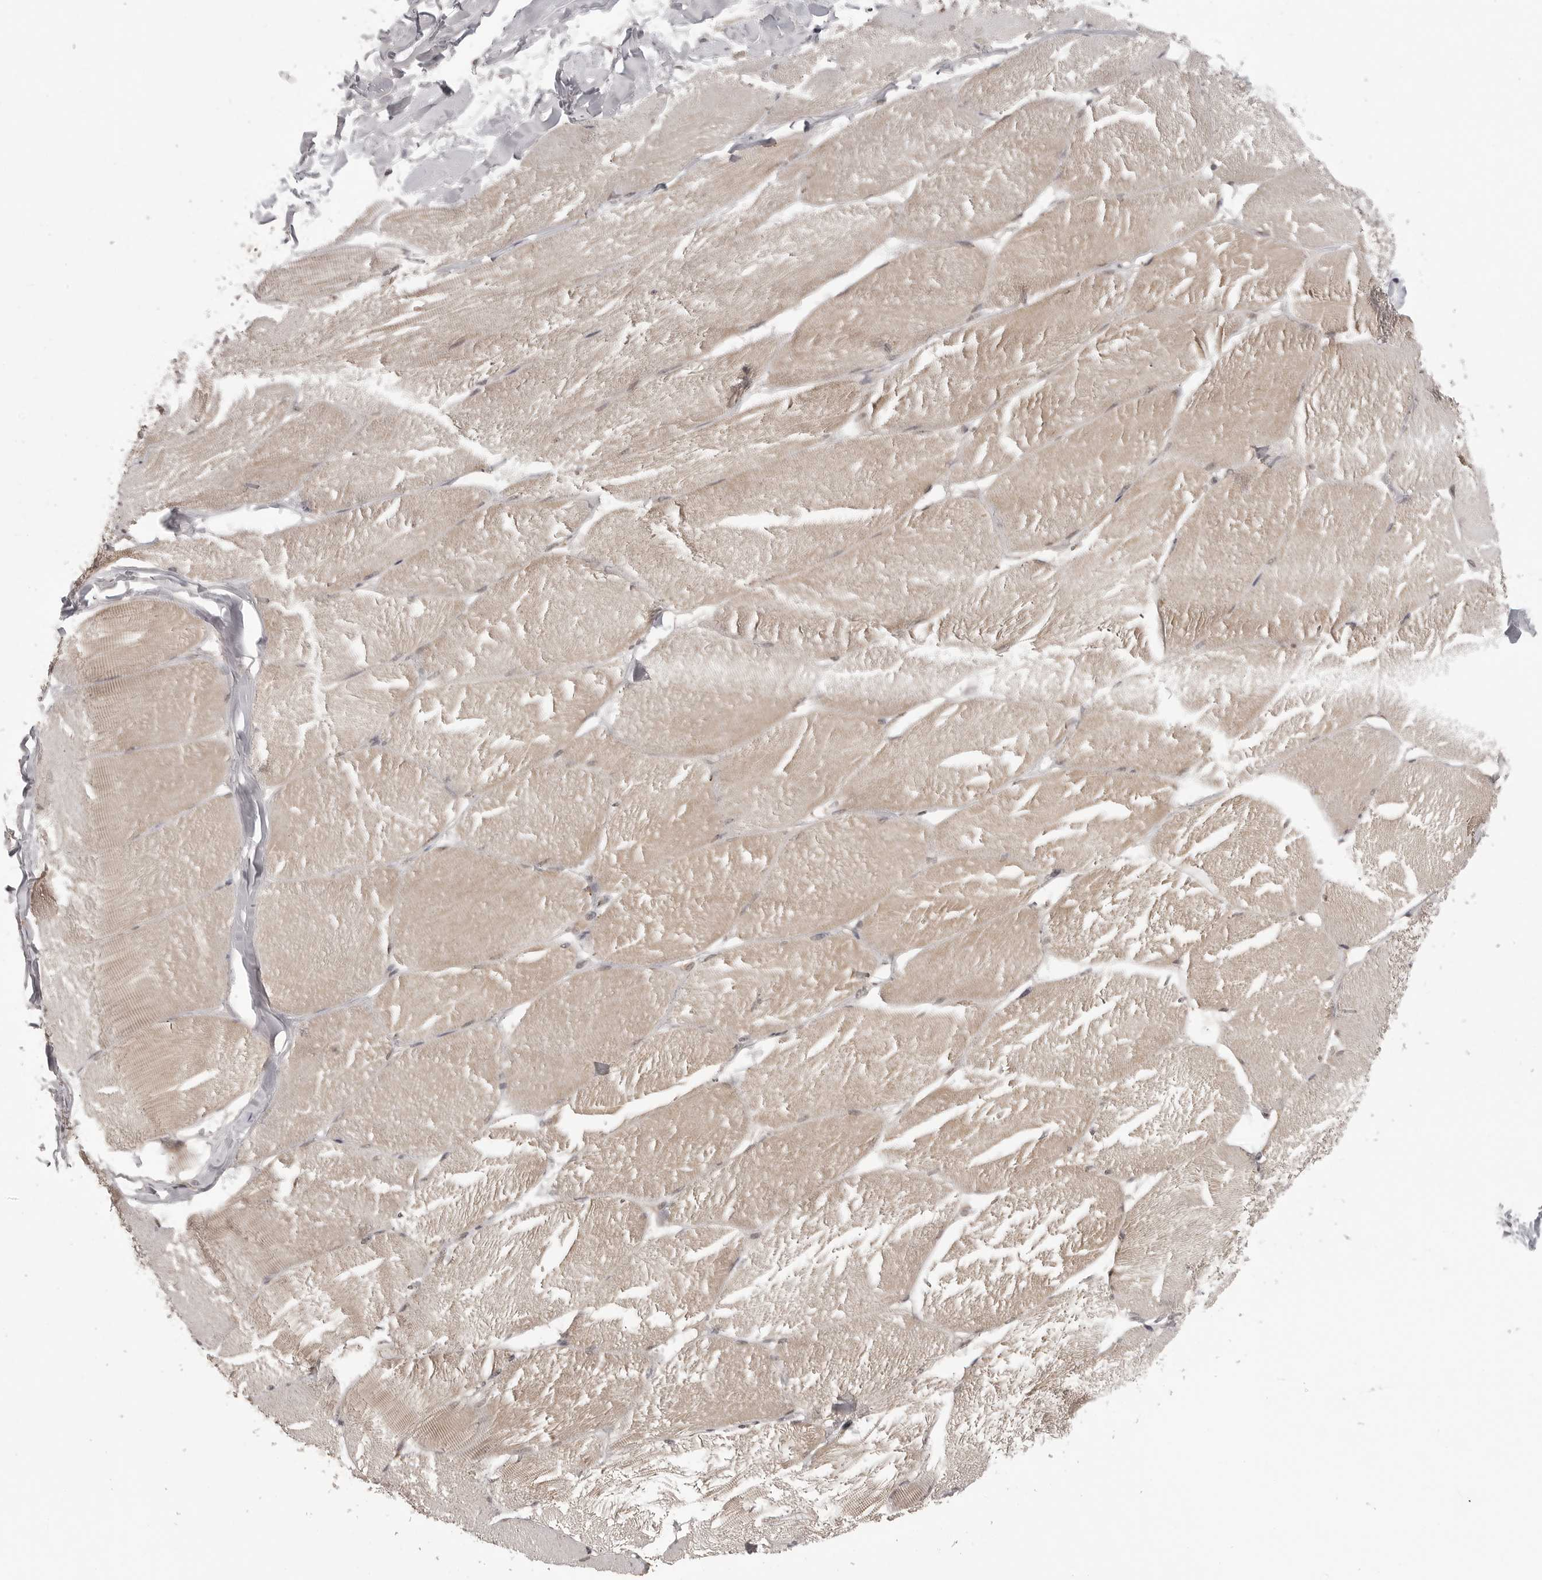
{"staining": {"intensity": "moderate", "quantity": "25%-75%", "location": "cytoplasmic/membranous"}, "tissue": "skeletal muscle", "cell_type": "Myocytes", "image_type": "normal", "snomed": [{"axis": "morphology", "description": "Normal tissue, NOS"}, {"axis": "topography", "description": "Skin"}, {"axis": "topography", "description": "Skeletal muscle"}], "caption": "Protein analysis of unremarkable skeletal muscle demonstrates moderate cytoplasmic/membranous staining in about 25%-75% of myocytes.", "gene": "PEG3", "patient": {"sex": "male", "age": 83}}